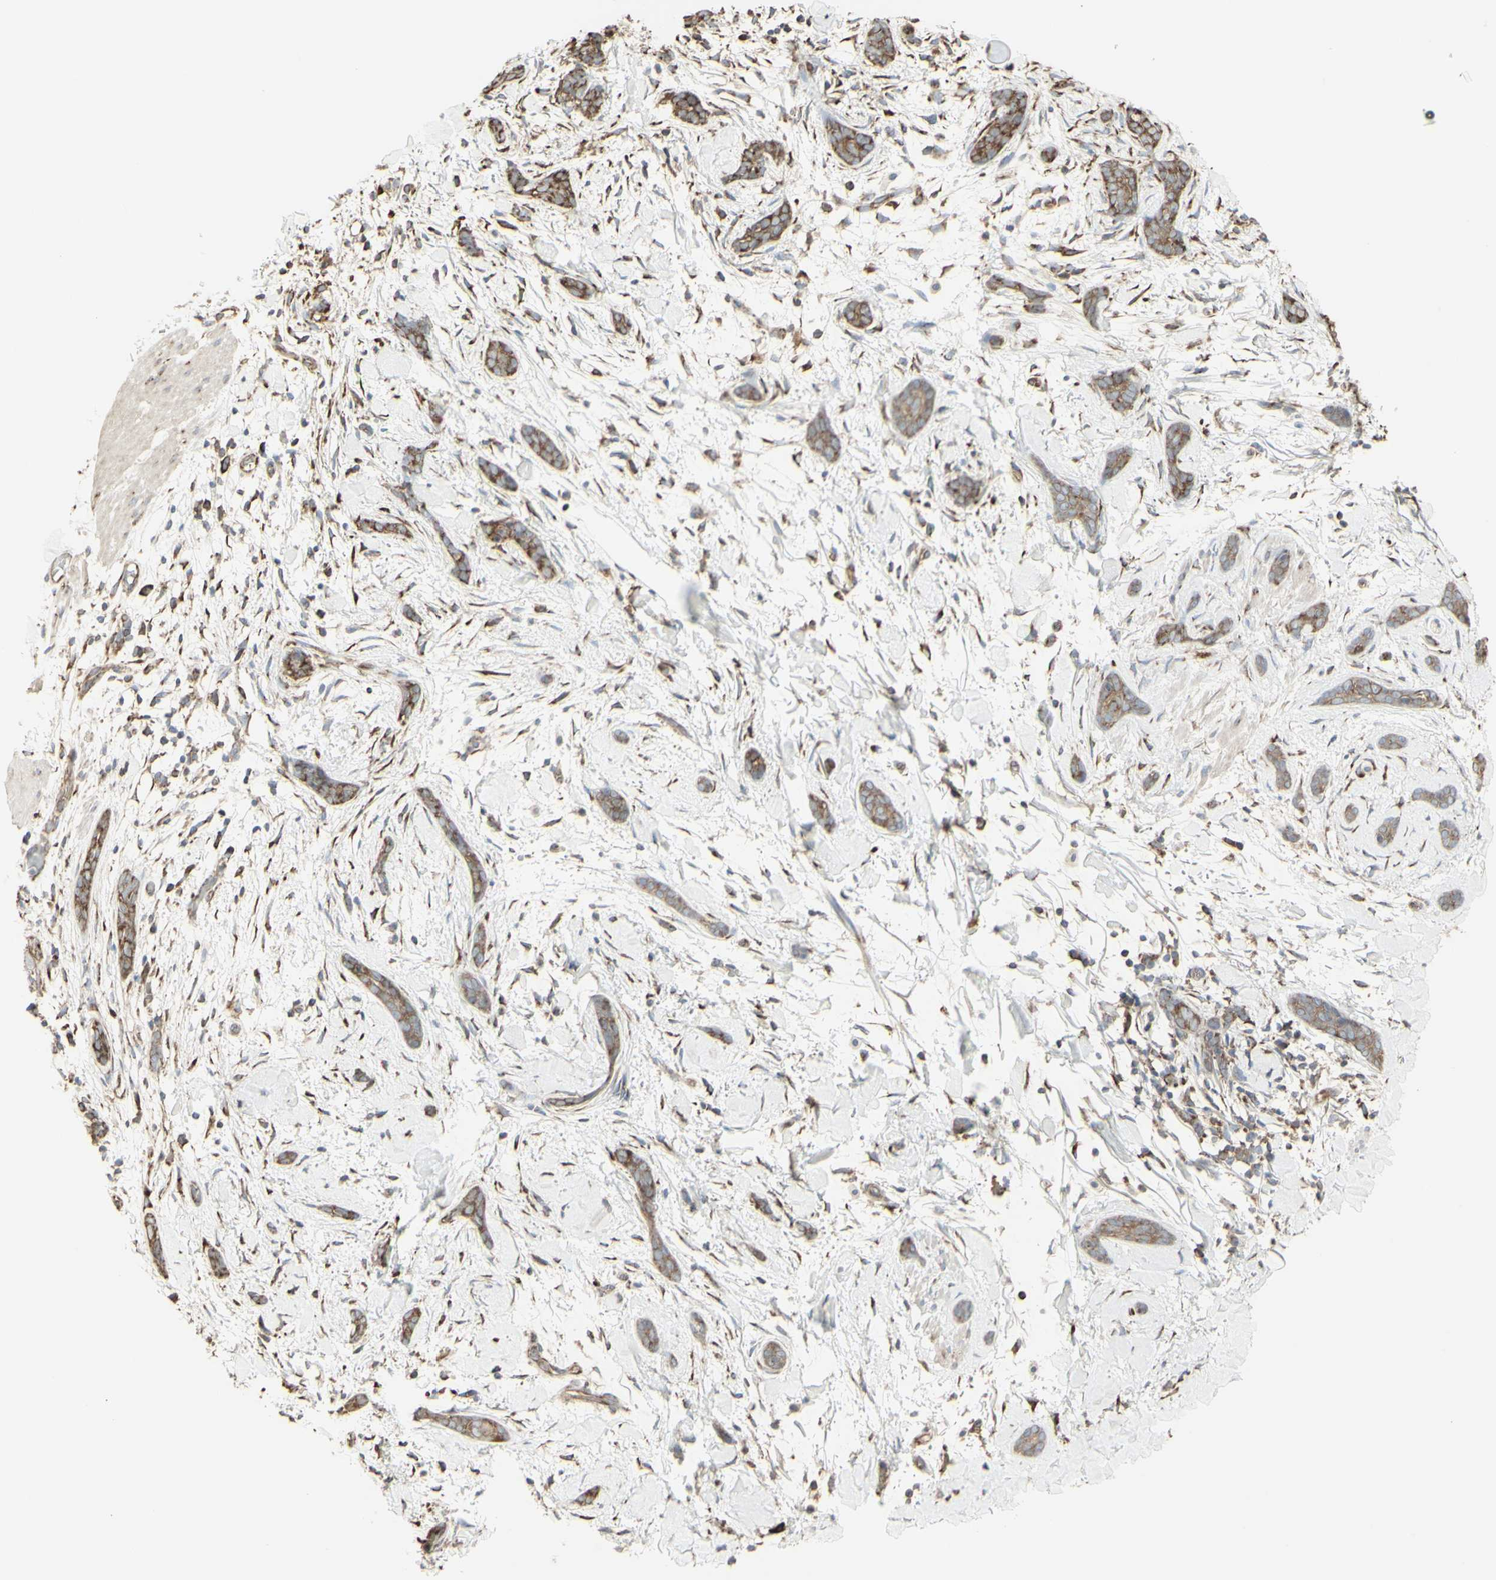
{"staining": {"intensity": "weak", "quantity": ">75%", "location": "cytoplasmic/membranous"}, "tissue": "skin cancer", "cell_type": "Tumor cells", "image_type": "cancer", "snomed": [{"axis": "morphology", "description": "Basal cell carcinoma"}, {"axis": "morphology", "description": "Adnexal tumor, benign"}, {"axis": "topography", "description": "Skin"}], "caption": "Immunohistochemistry (IHC) of human skin cancer demonstrates low levels of weak cytoplasmic/membranous positivity in about >75% of tumor cells.", "gene": "EEF1B2", "patient": {"sex": "female", "age": 42}}